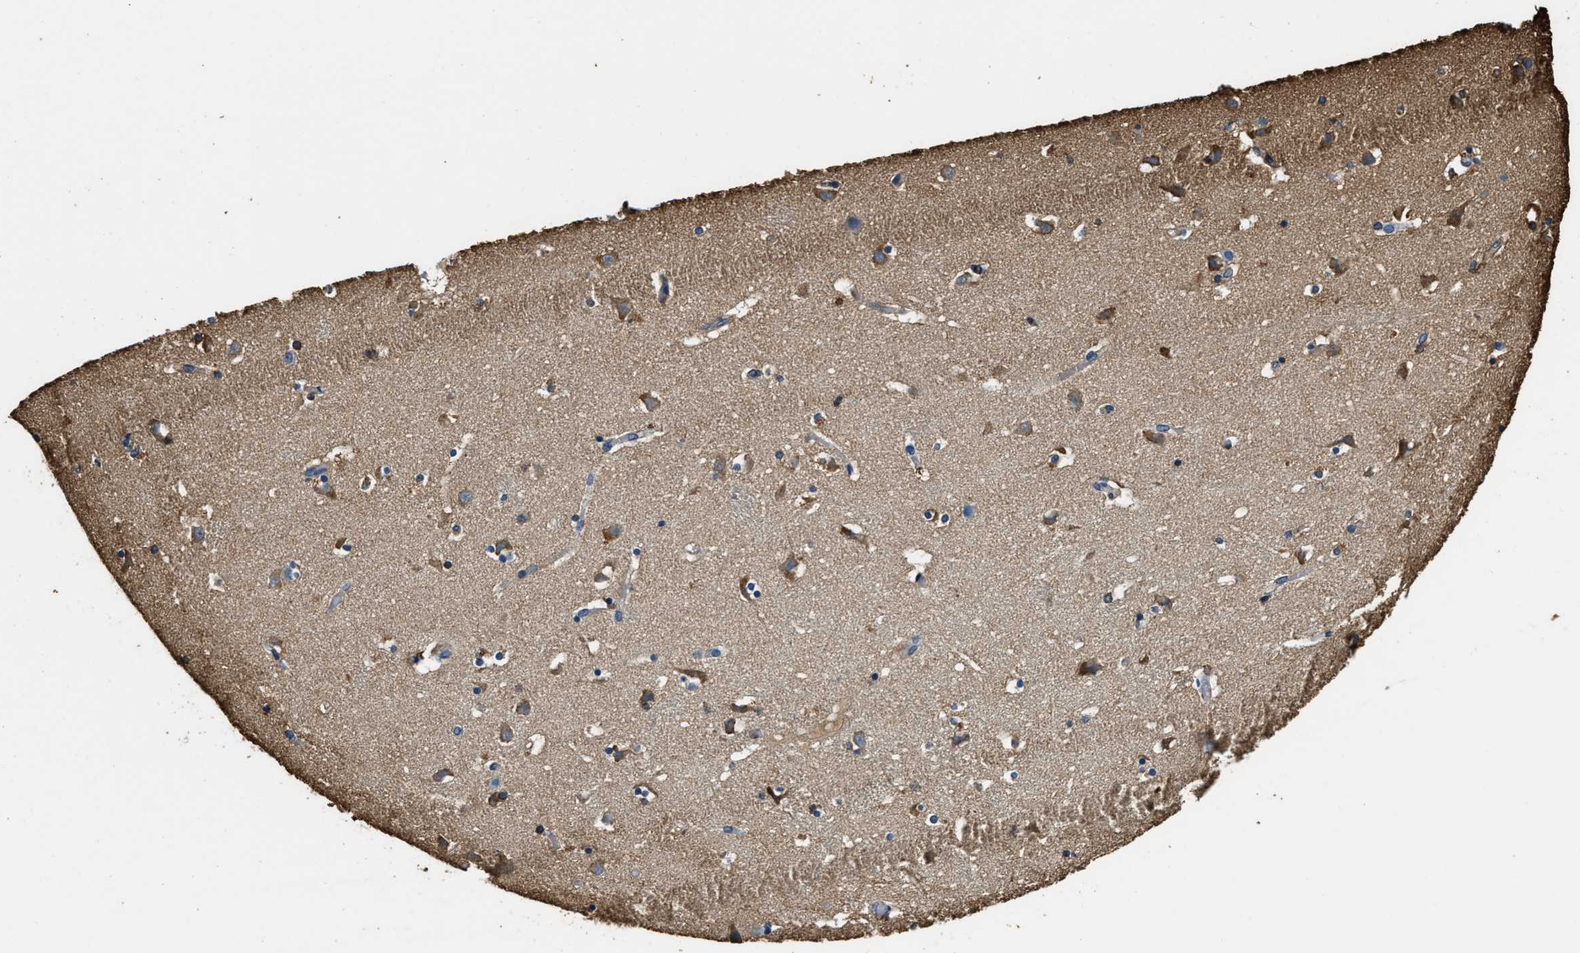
{"staining": {"intensity": "negative", "quantity": "none", "location": "none"}, "tissue": "caudate", "cell_type": "Glial cells", "image_type": "normal", "snomed": [{"axis": "morphology", "description": "Normal tissue, NOS"}, {"axis": "topography", "description": "Lateral ventricle wall"}], "caption": "Glial cells show no significant protein positivity in normal caudate. (DAB (3,3'-diaminobenzidine) IHC visualized using brightfield microscopy, high magnification).", "gene": "ACCS", "patient": {"sex": "male", "age": 45}}